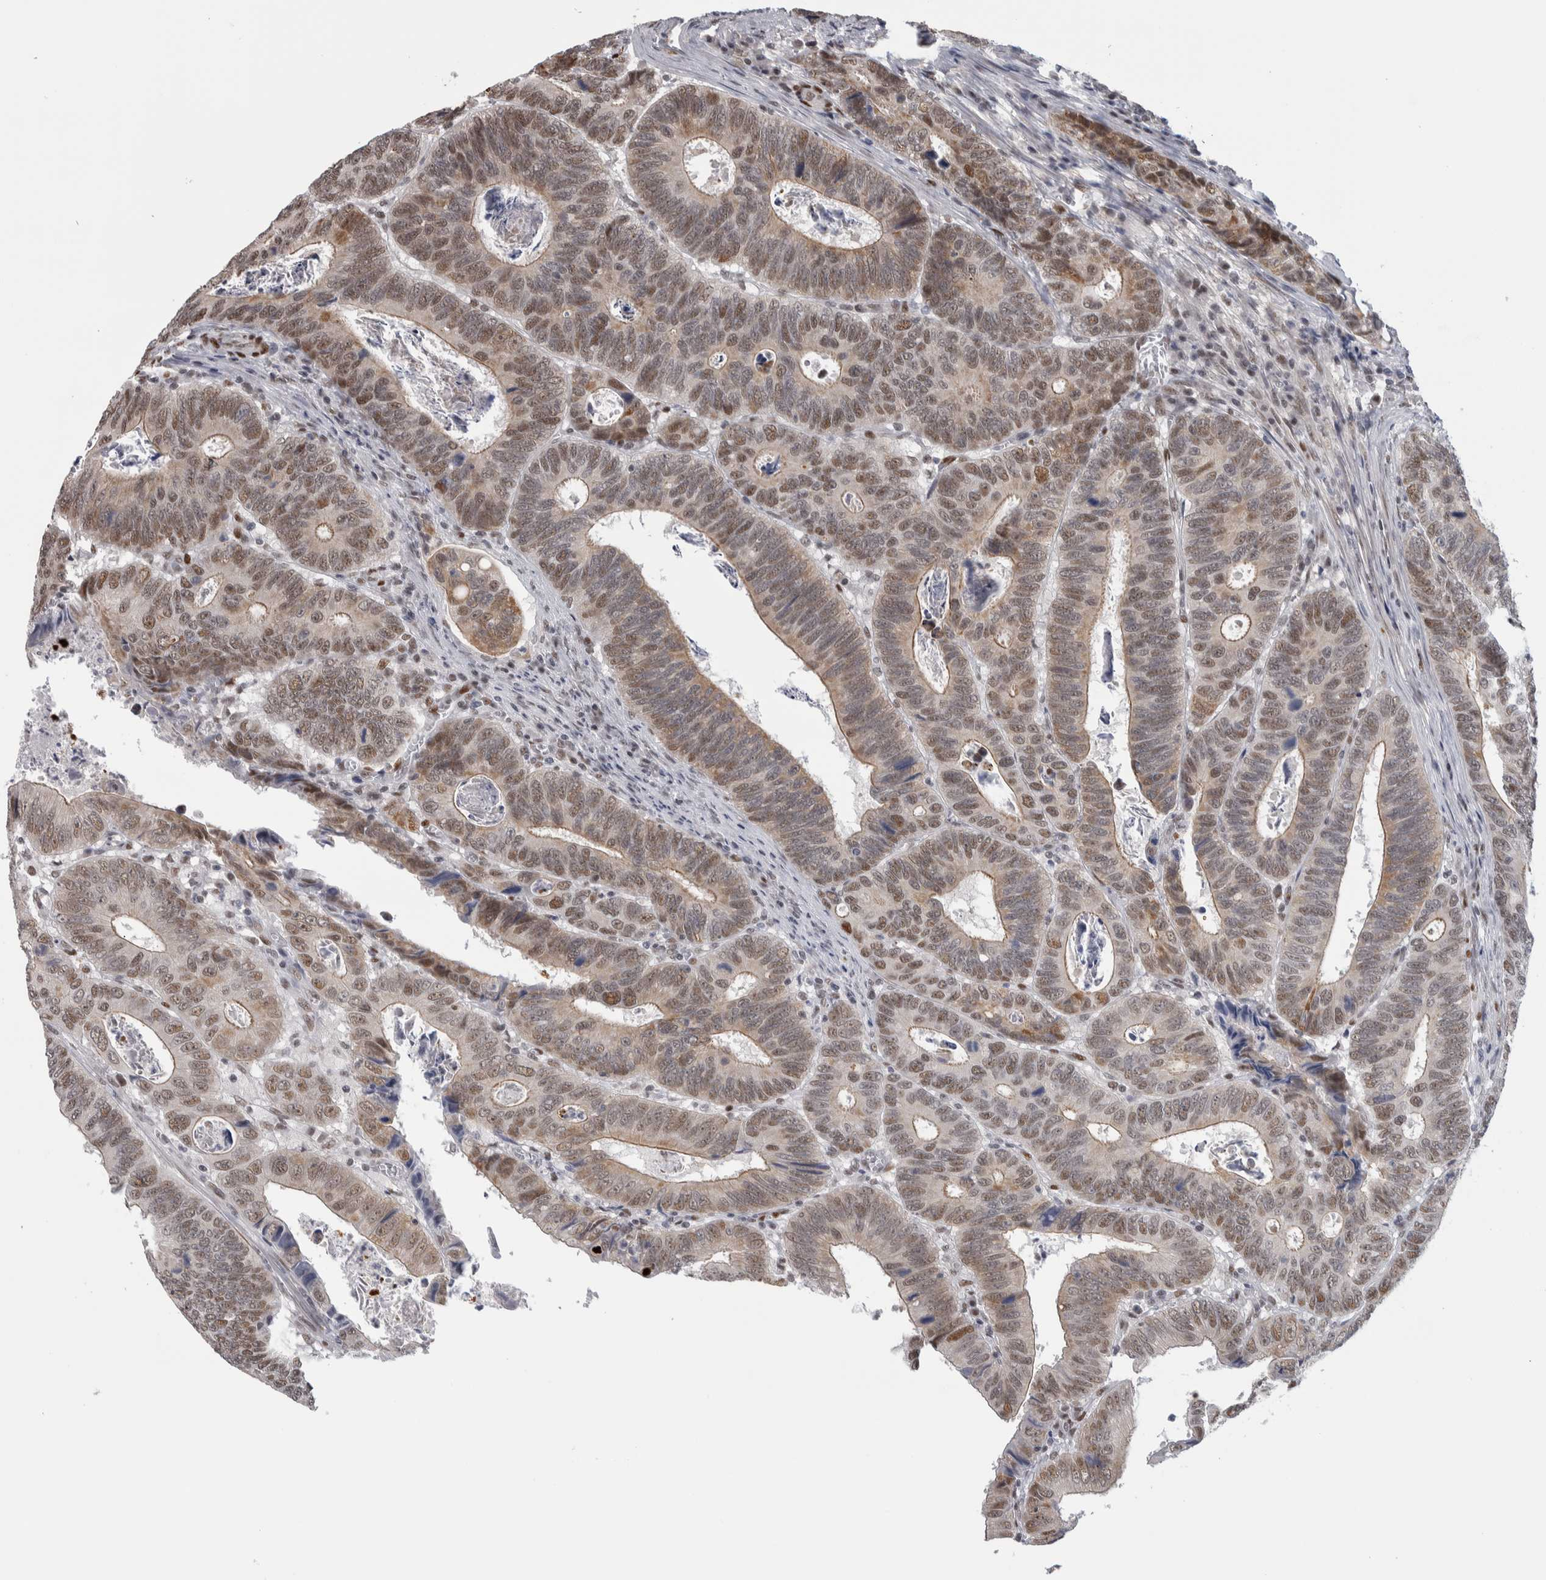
{"staining": {"intensity": "weak", "quantity": "25%-75%", "location": "cytoplasmic/membranous,nuclear"}, "tissue": "colorectal cancer", "cell_type": "Tumor cells", "image_type": "cancer", "snomed": [{"axis": "morphology", "description": "Adenocarcinoma, NOS"}, {"axis": "topography", "description": "Colon"}], "caption": "Protein staining shows weak cytoplasmic/membranous and nuclear staining in approximately 25%-75% of tumor cells in colorectal adenocarcinoma.", "gene": "HEXIM2", "patient": {"sex": "male", "age": 72}}